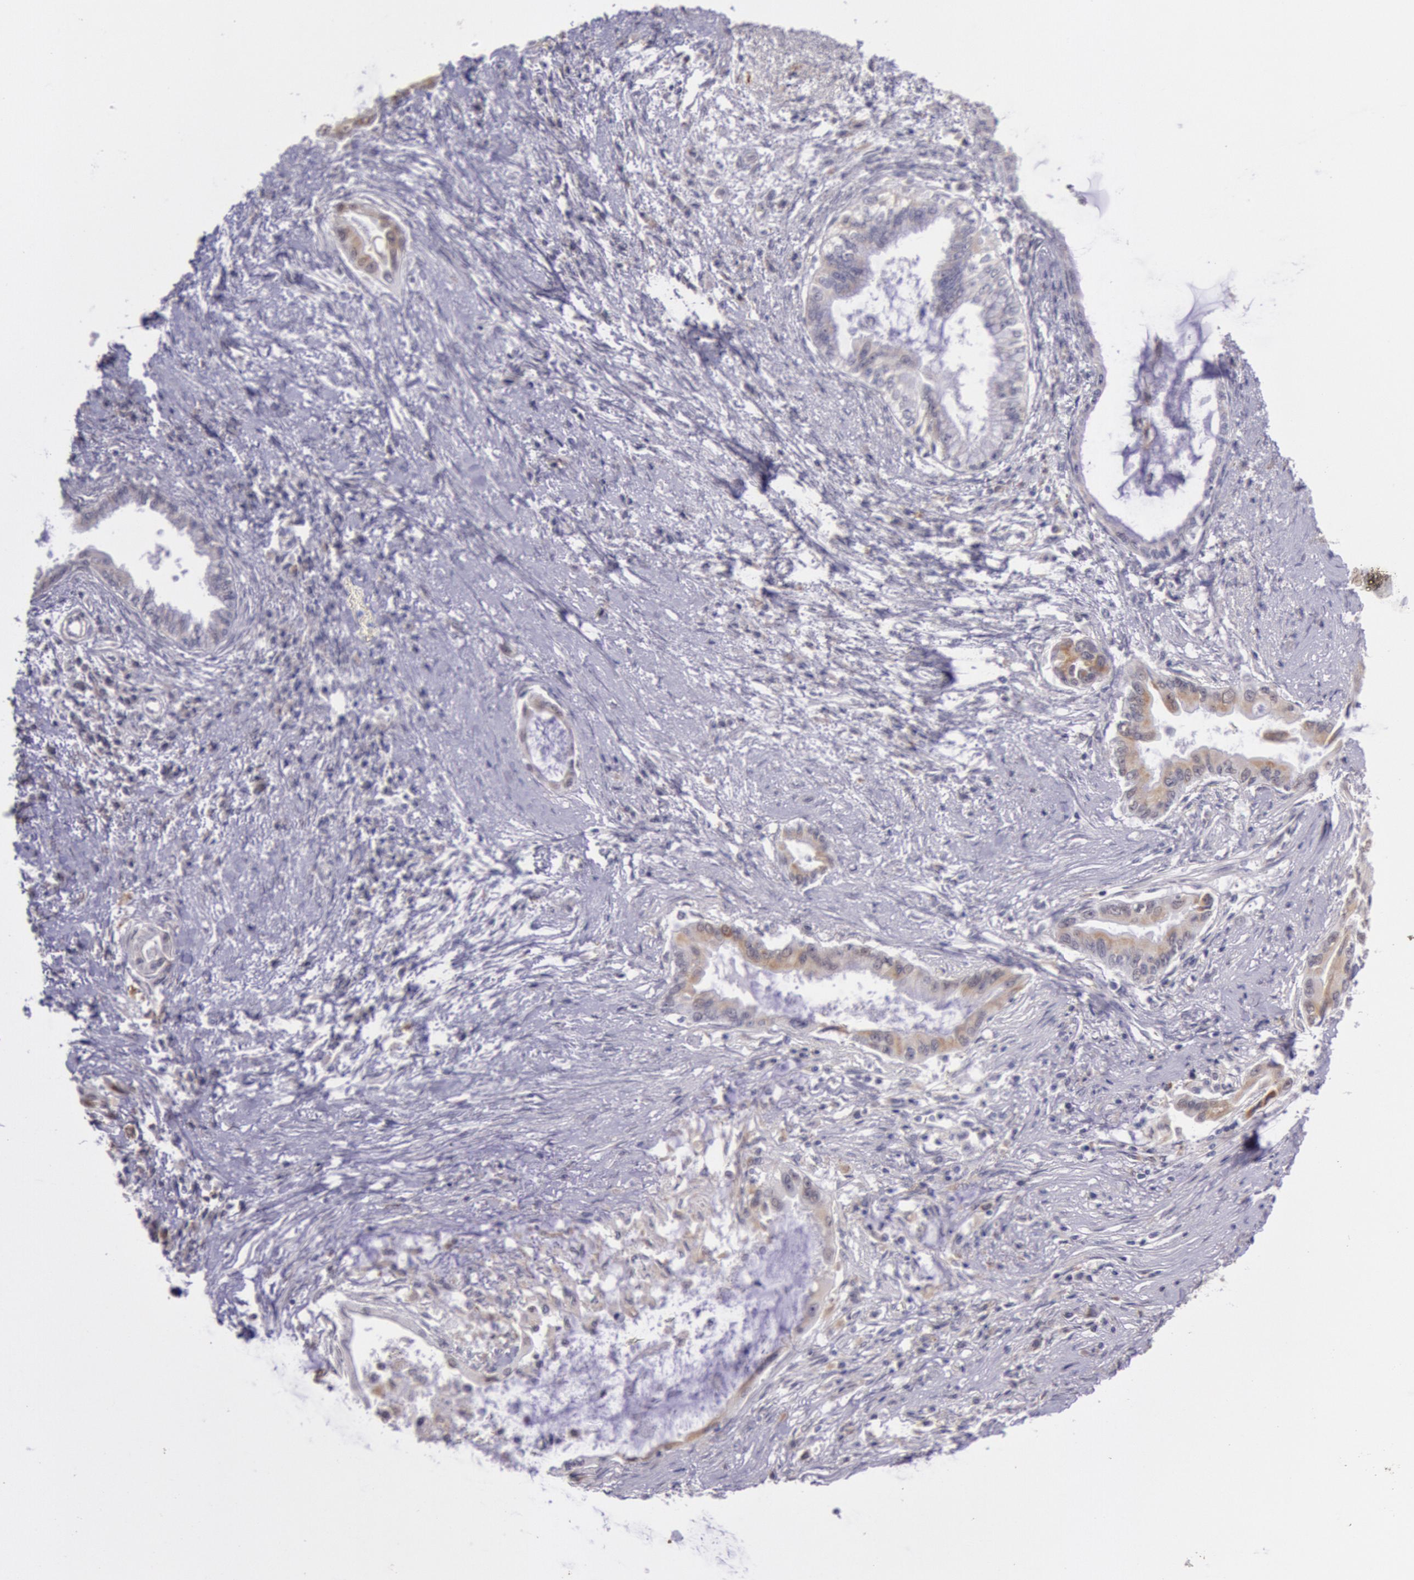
{"staining": {"intensity": "weak", "quantity": "25%-75%", "location": "cytoplasmic/membranous"}, "tissue": "pancreatic cancer", "cell_type": "Tumor cells", "image_type": "cancer", "snomed": [{"axis": "morphology", "description": "Adenocarcinoma, NOS"}, {"axis": "topography", "description": "Pancreas"}], "caption": "A histopathology image showing weak cytoplasmic/membranous positivity in approximately 25%-75% of tumor cells in pancreatic adenocarcinoma, as visualized by brown immunohistochemical staining.", "gene": "FRMD6", "patient": {"sex": "female", "age": 64}}